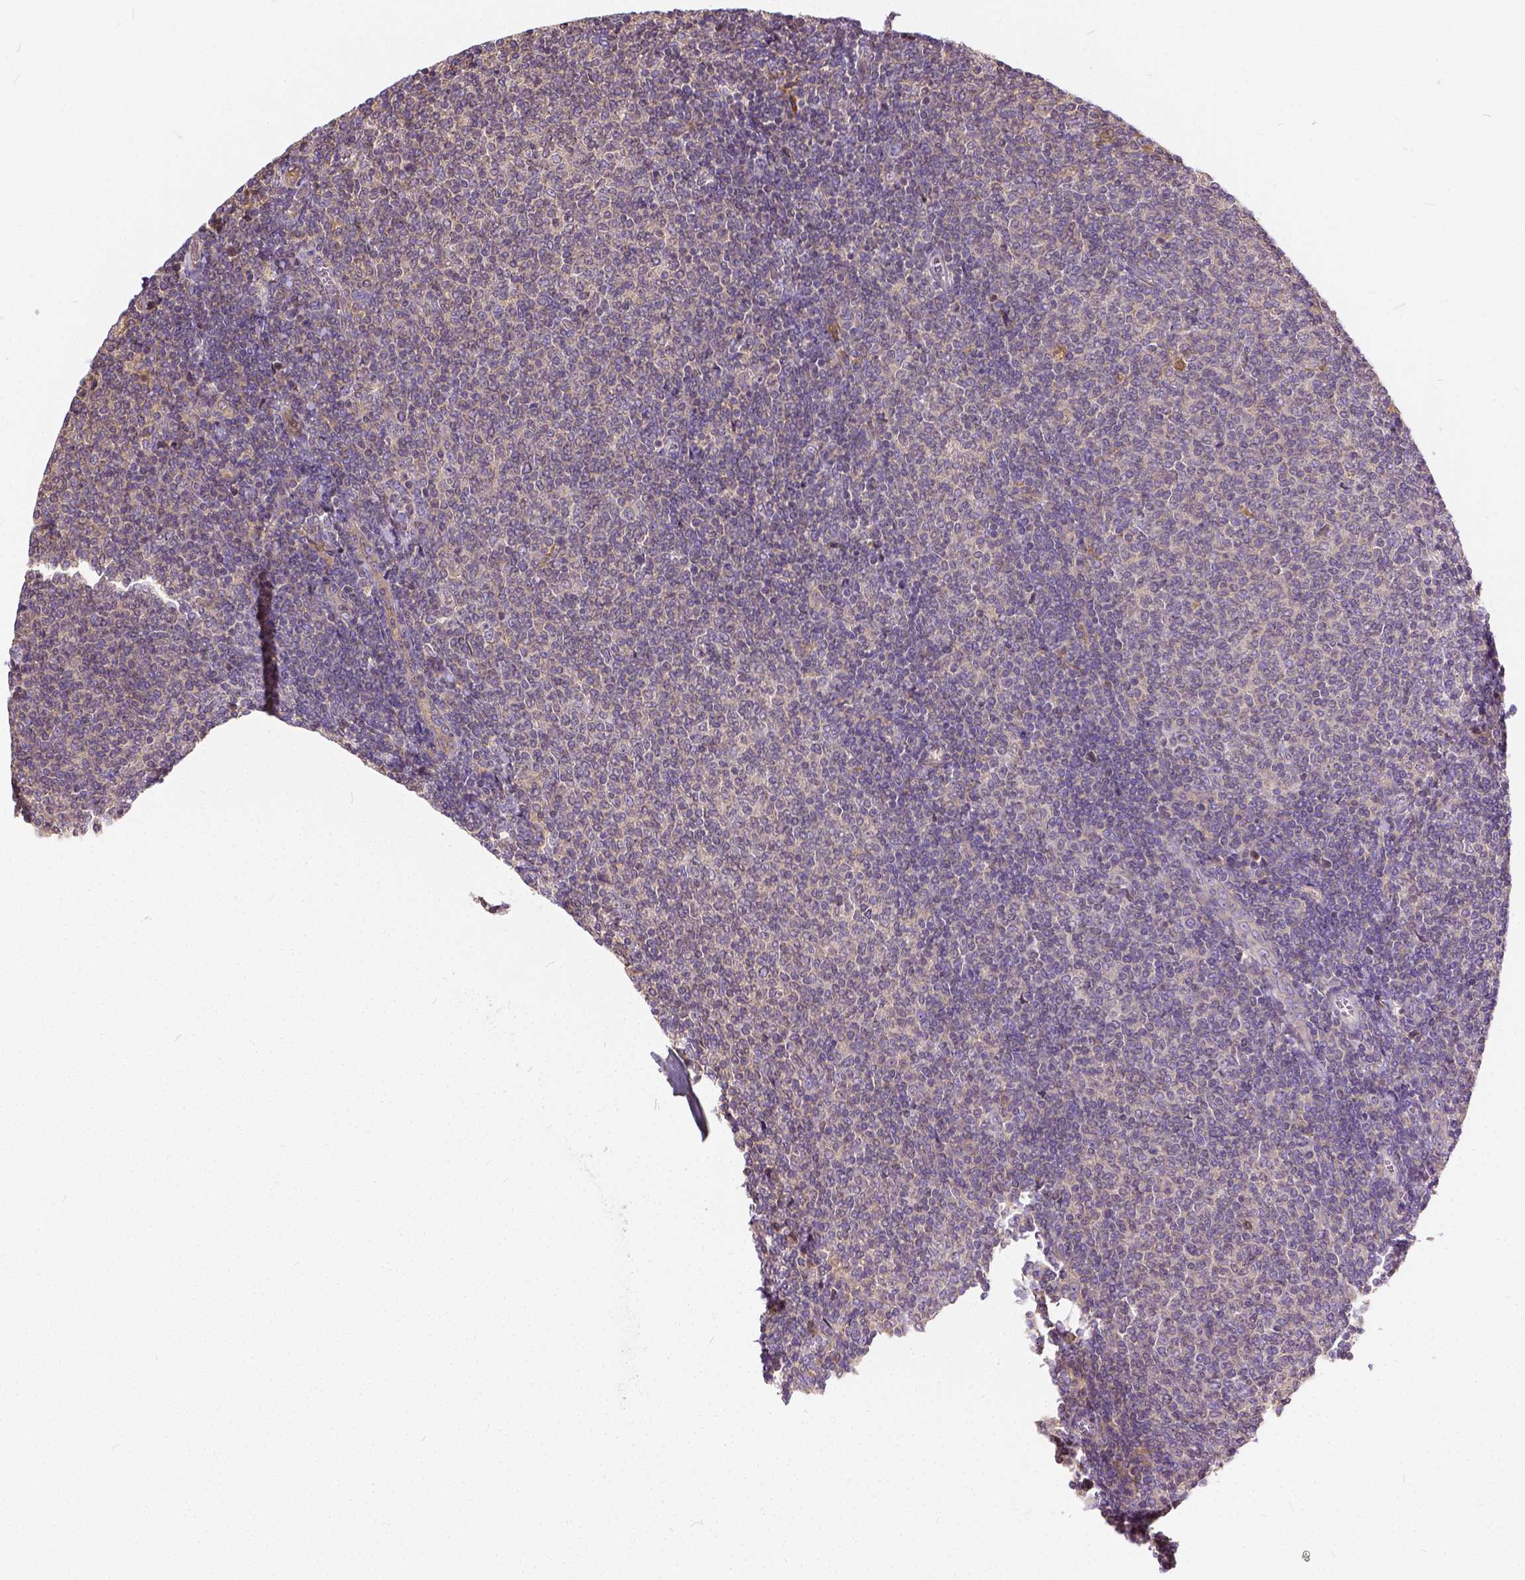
{"staining": {"intensity": "negative", "quantity": "none", "location": "none"}, "tissue": "lymphoma", "cell_type": "Tumor cells", "image_type": "cancer", "snomed": [{"axis": "morphology", "description": "Malignant lymphoma, non-Hodgkin's type, Low grade"}, {"axis": "topography", "description": "Lymph node"}], "caption": "This is a micrograph of IHC staining of lymphoma, which shows no expression in tumor cells. (Brightfield microscopy of DAB (3,3'-diaminobenzidine) IHC at high magnification).", "gene": "CADM4", "patient": {"sex": "male", "age": 52}}